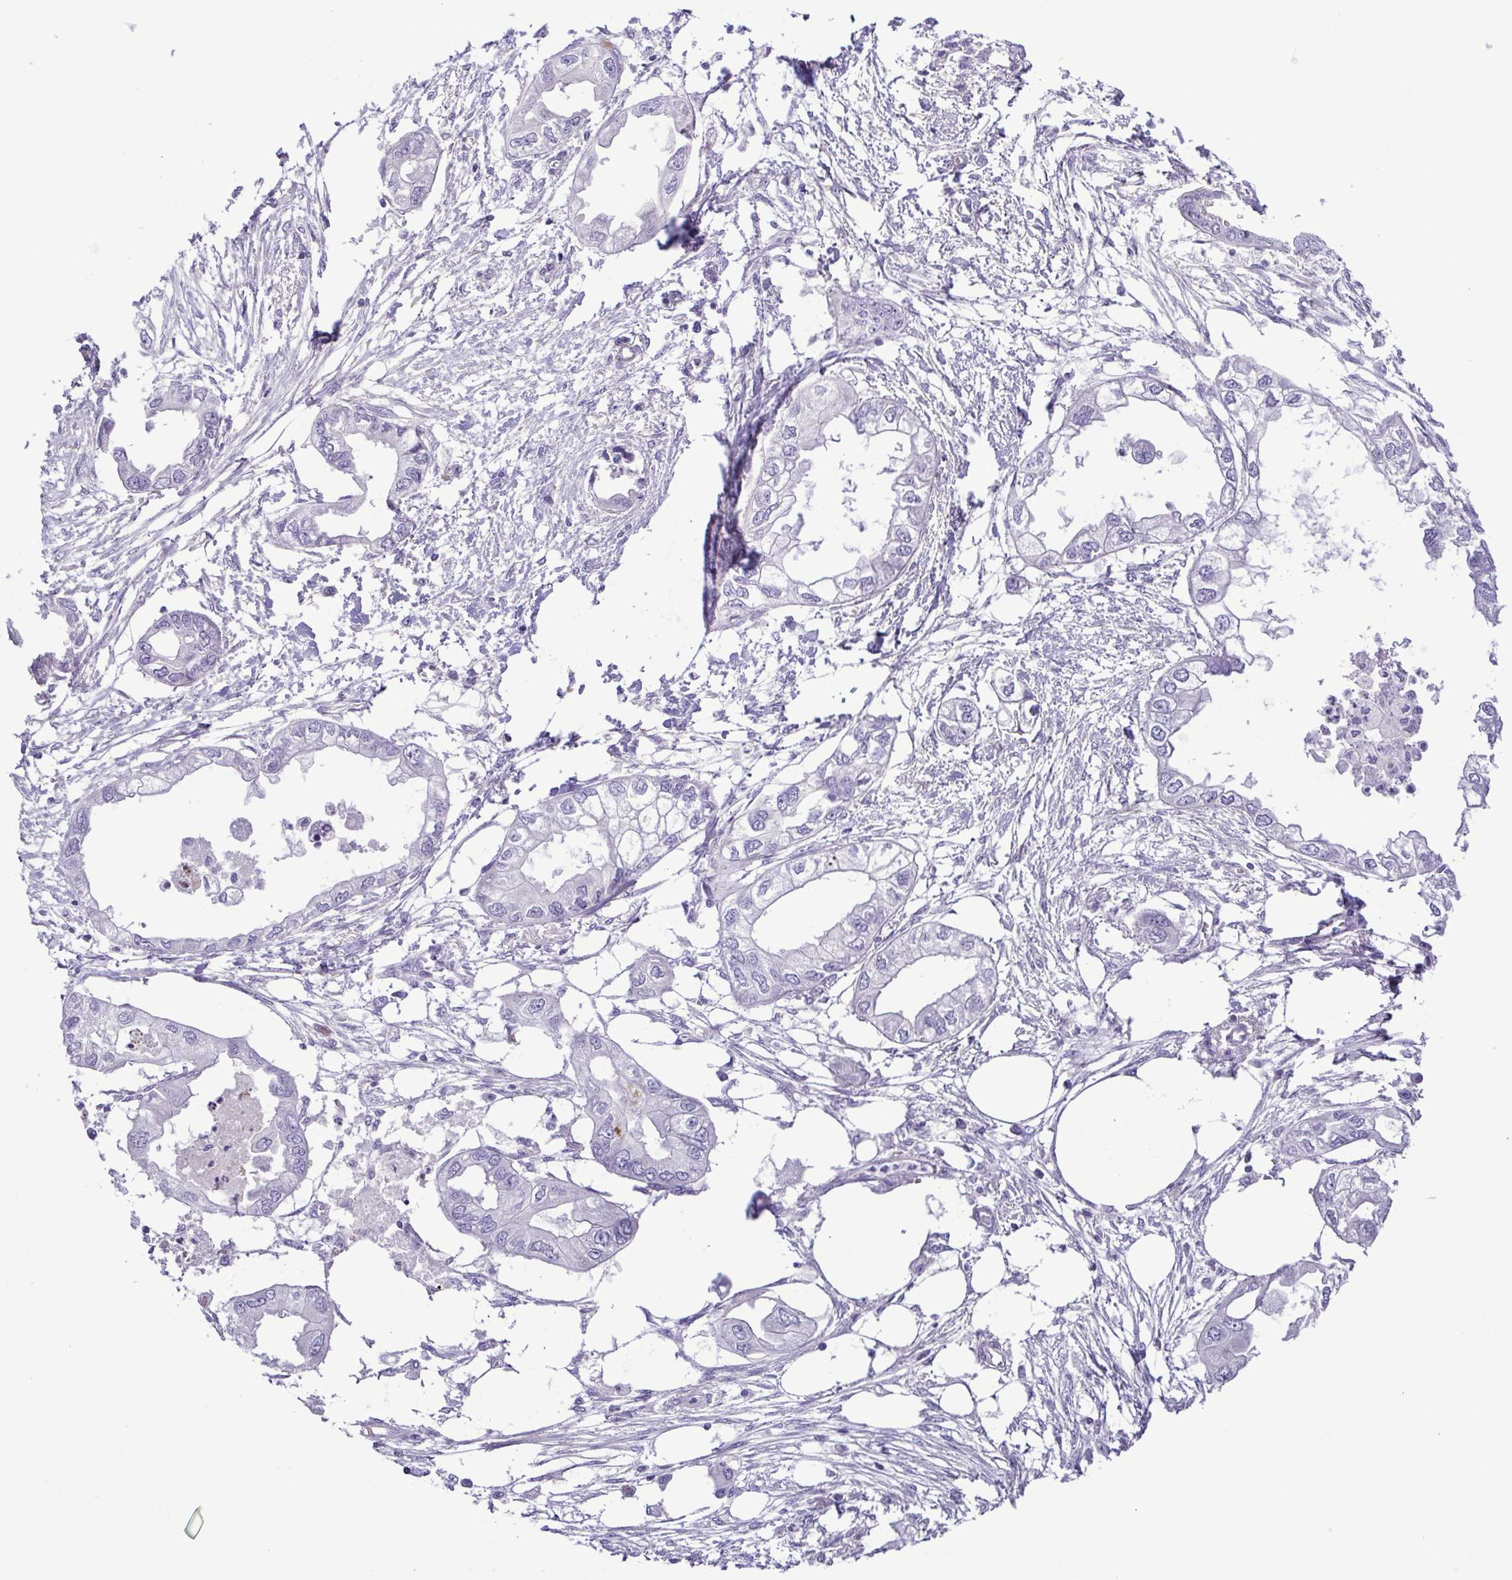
{"staining": {"intensity": "negative", "quantity": "none", "location": "none"}, "tissue": "endometrial cancer", "cell_type": "Tumor cells", "image_type": "cancer", "snomed": [{"axis": "morphology", "description": "Adenocarcinoma, NOS"}, {"axis": "morphology", "description": "Adenocarcinoma, metastatic, NOS"}, {"axis": "topography", "description": "Adipose tissue"}, {"axis": "topography", "description": "Endometrium"}], "caption": "Tumor cells show no significant expression in endometrial cancer (metastatic adenocarcinoma).", "gene": "GABBR2", "patient": {"sex": "female", "age": 67}}